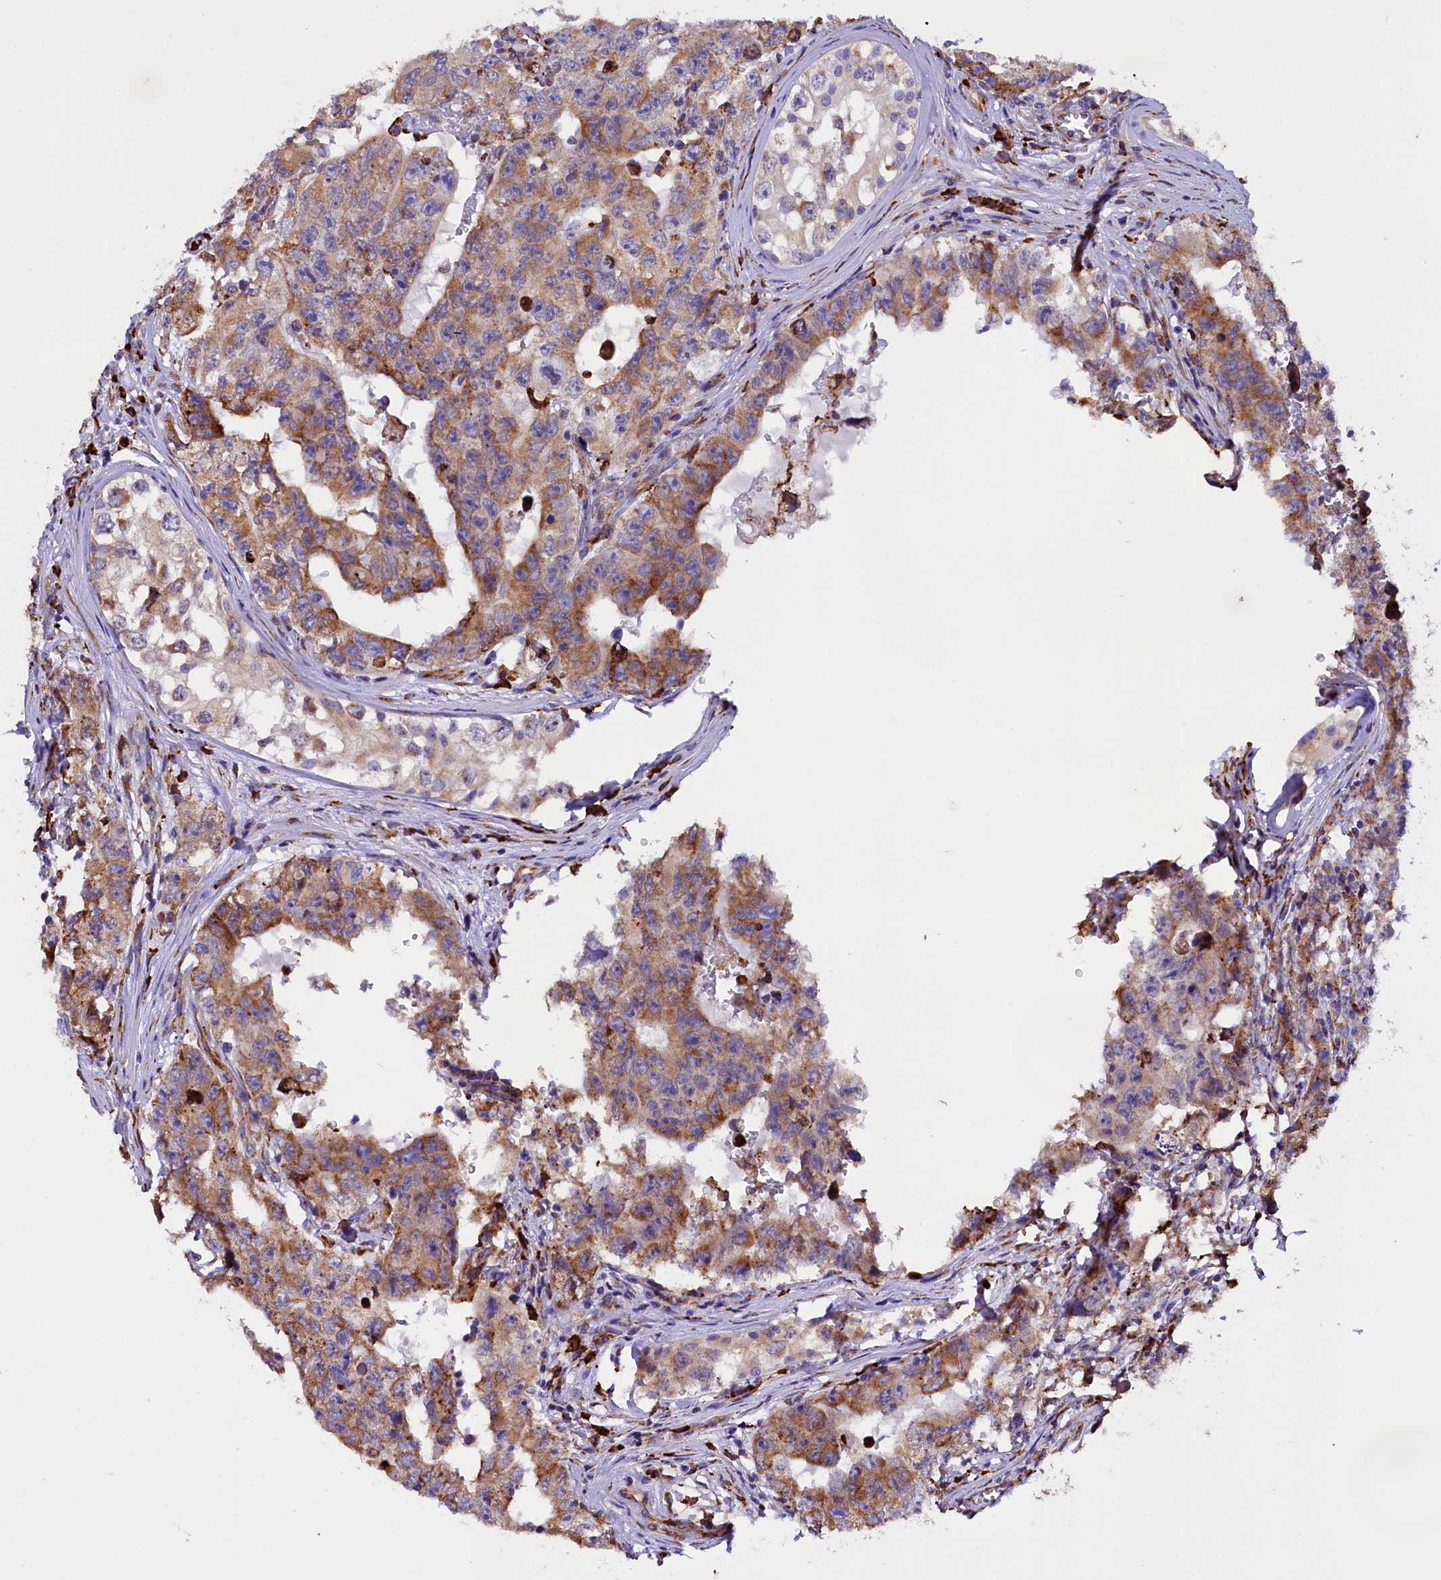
{"staining": {"intensity": "moderate", "quantity": ">75%", "location": "cytoplasmic/membranous"}, "tissue": "testis cancer", "cell_type": "Tumor cells", "image_type": "cancer", "snomed": [{"axis": "morphology", "description": "Carcinoma, Embryonal, NOS"}, {"axis": "topography", "description": "Testis"}], "caption": "Protein expression analysis of human testis cancer (embryonal carcinoma) reveals moderate cytoplasmic/membranous staining in approximately >75% of tumor cells.", "gene": "CAPS2", "patient": {"sex": "male", "age": 17}}